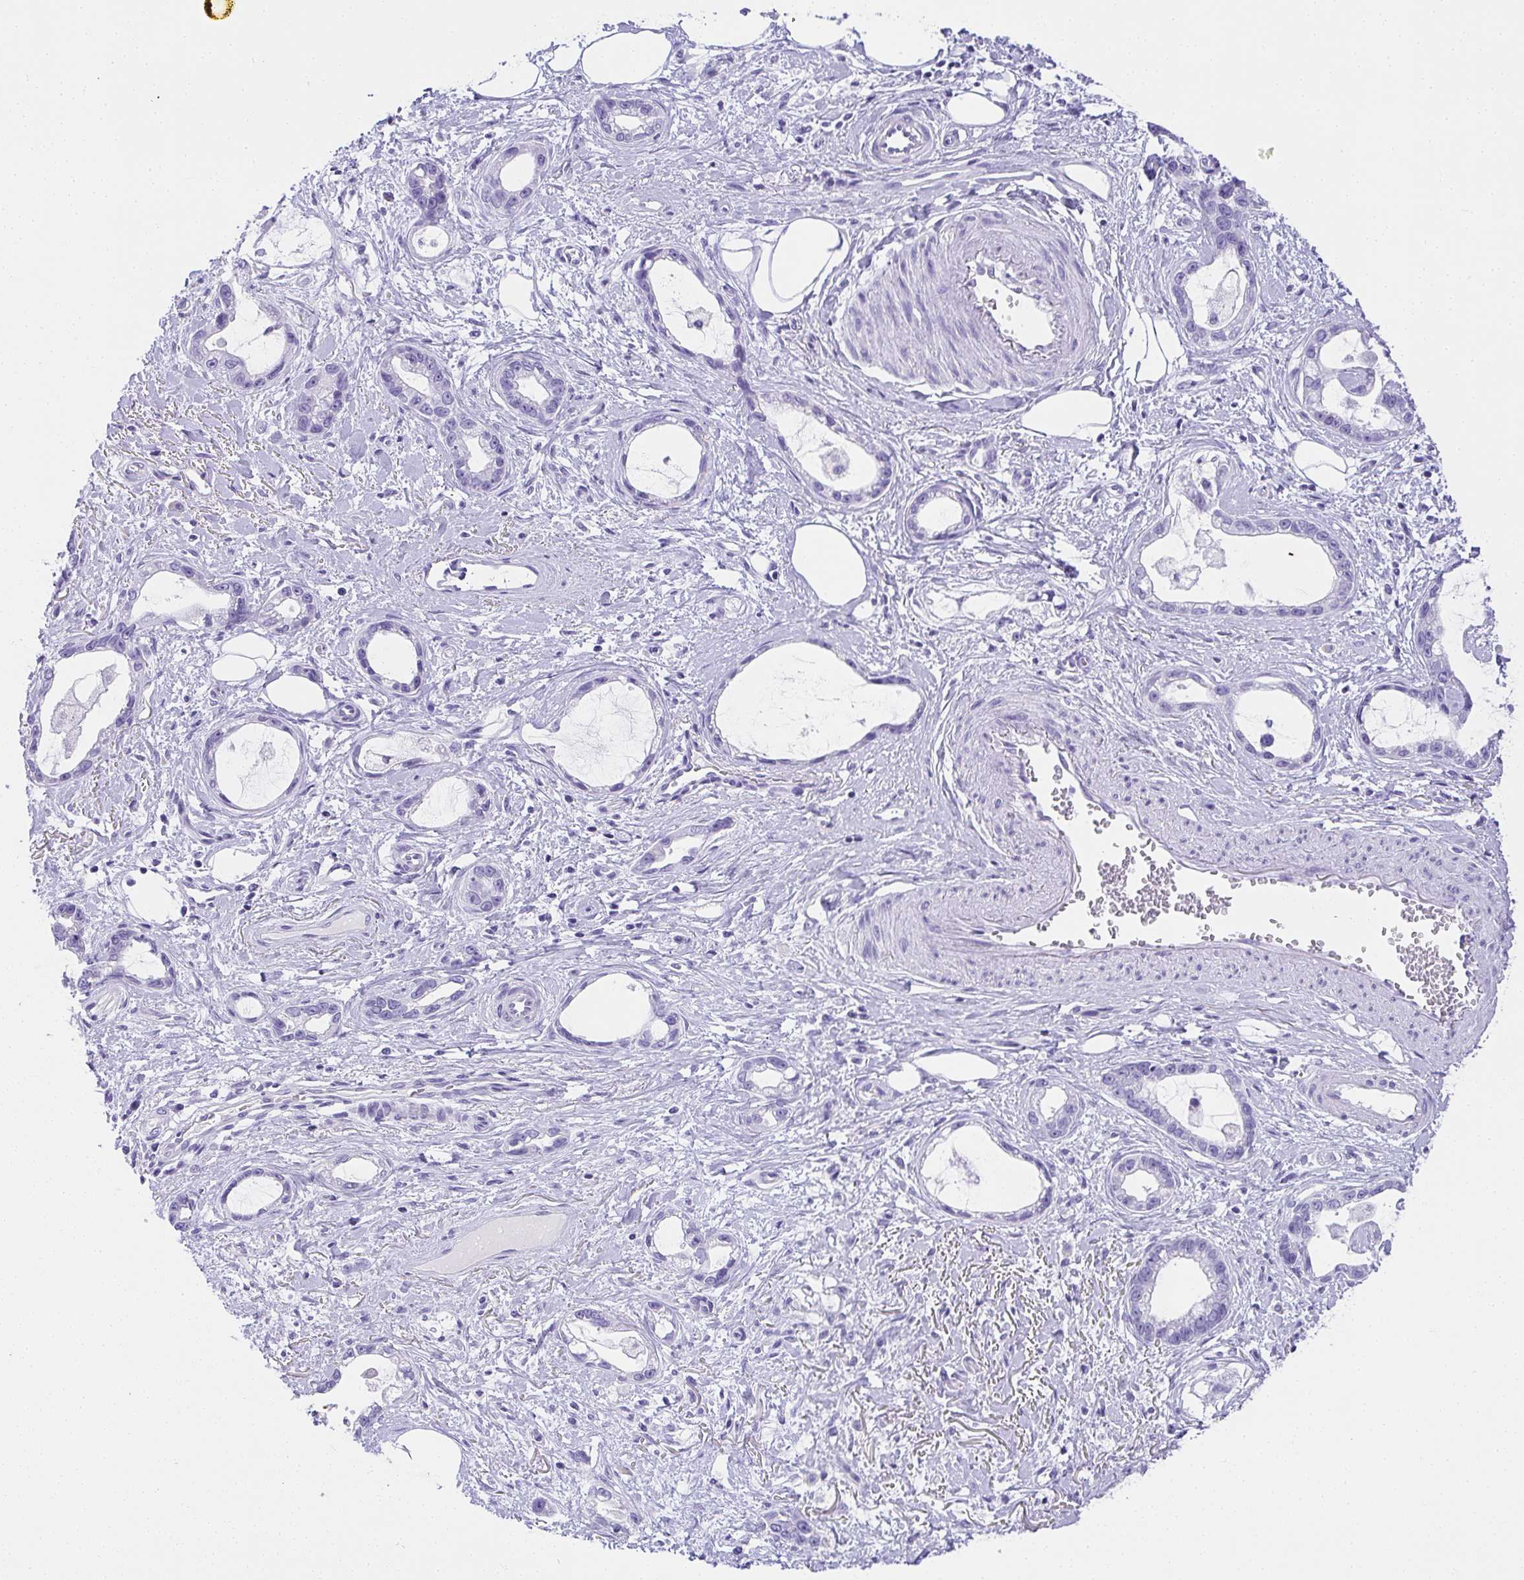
{"staining": {"intensity": "negative", "quantity": "none", "location": "none"}, "tissue": "stomach cancer", "cell_type": "Tumor cells", "image_type": "cancer", "snomed": [{"axis": "morphology", "description": "Adenocarcinoma, NOS"}, {"axis": "topography", "description": "Stomach"}], "caption": "Adenocarcinoma (stomach) was stained to show a protein in brown. There is no significant expression in tumor cells.", "gene": "AVIL", "patient": {"sex": "male", "age": 55}}